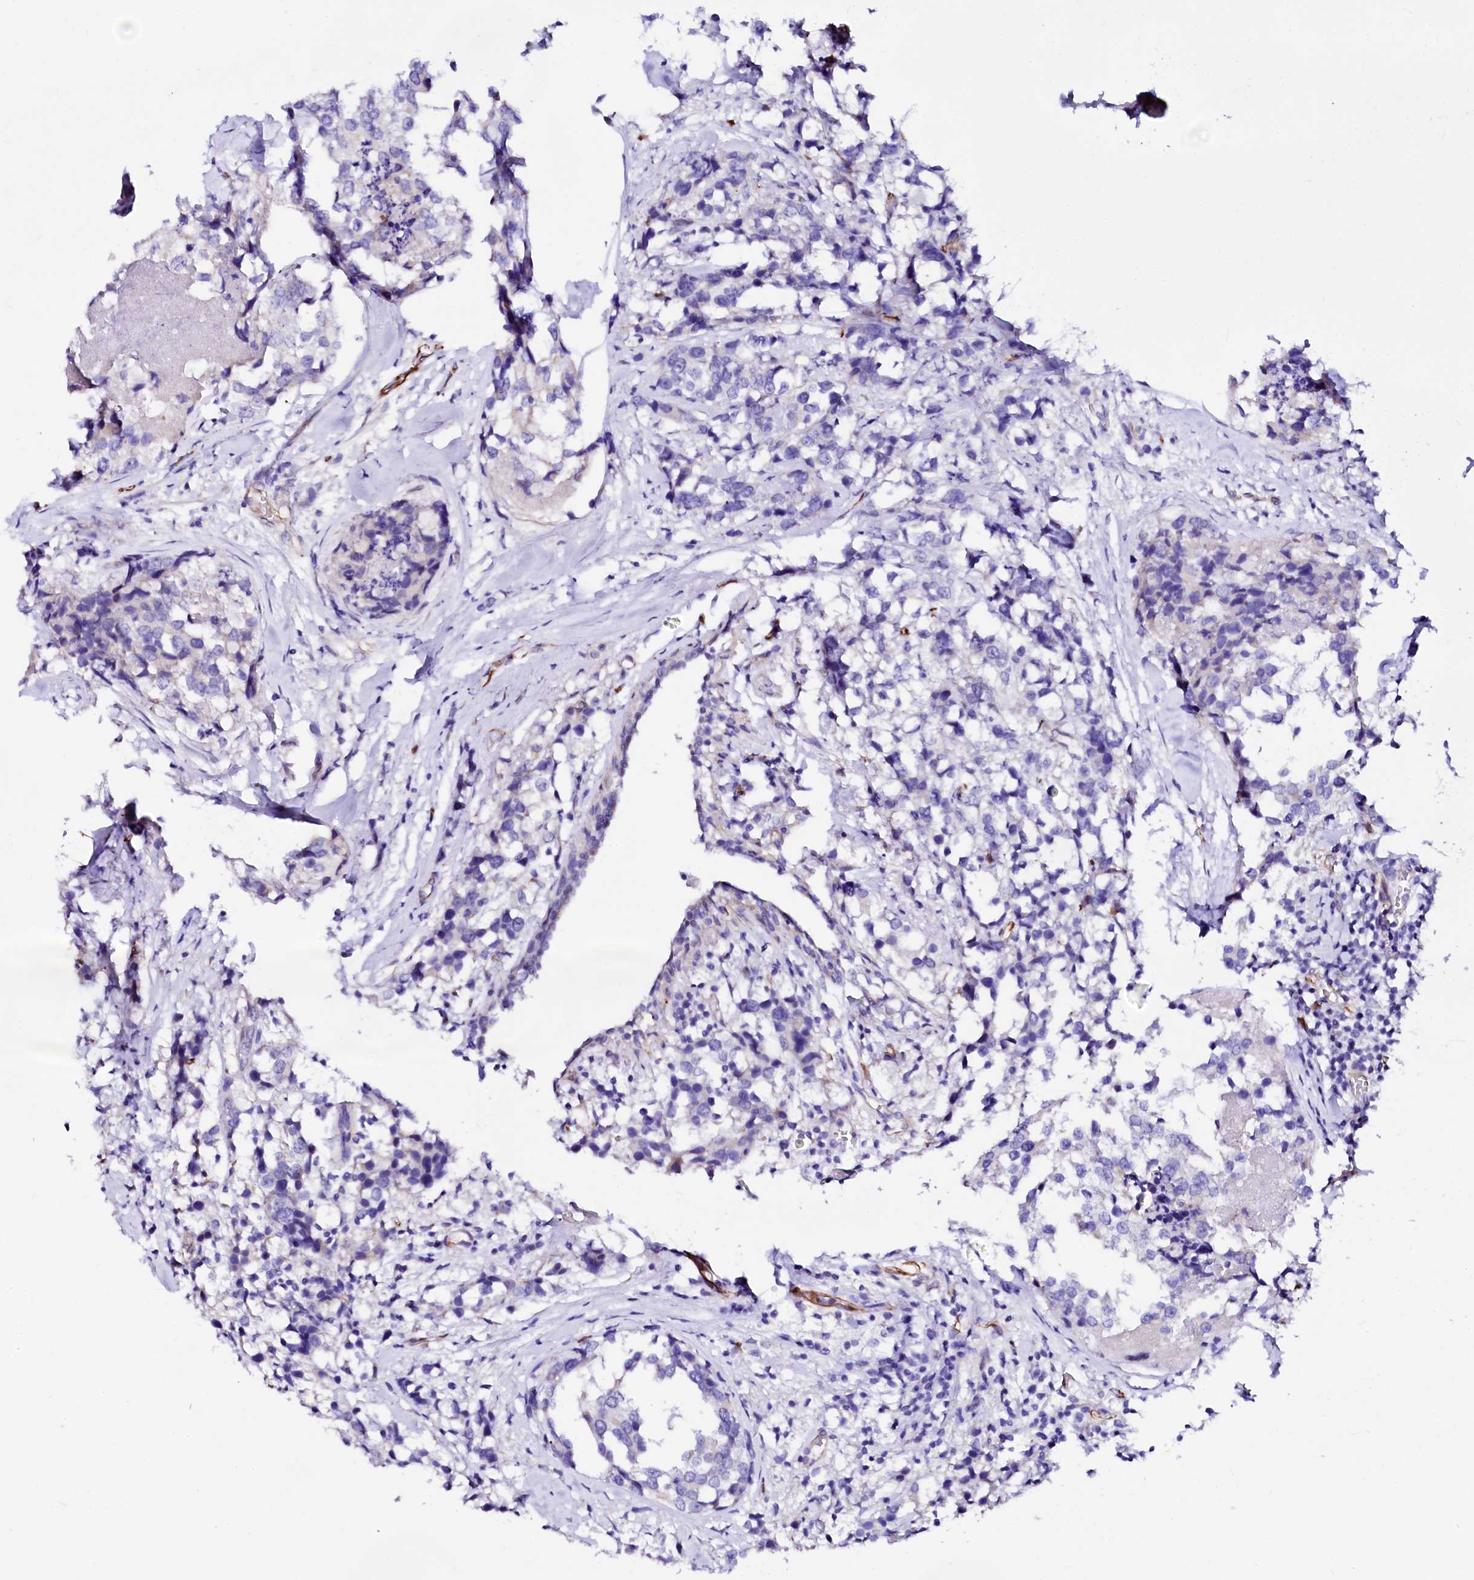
{"staining": {"intensity": "negative", "quantity": "none", "location": "none"}, "tissue": "breast cancer", "cell_type": "Tumor cells", "image_type": "cancer", "snomed": [{"axis": "morphology", "description": "Lobular carcinoma"}, {"axis": "topography", "description": "Breast"}], "caption": "DAB immunohistochemical staining of lobular carcinoma (breast) displays no significant expression in tumor cells.", "gene": "SFR1", "patient": {"sex": "female", "age": 59}}